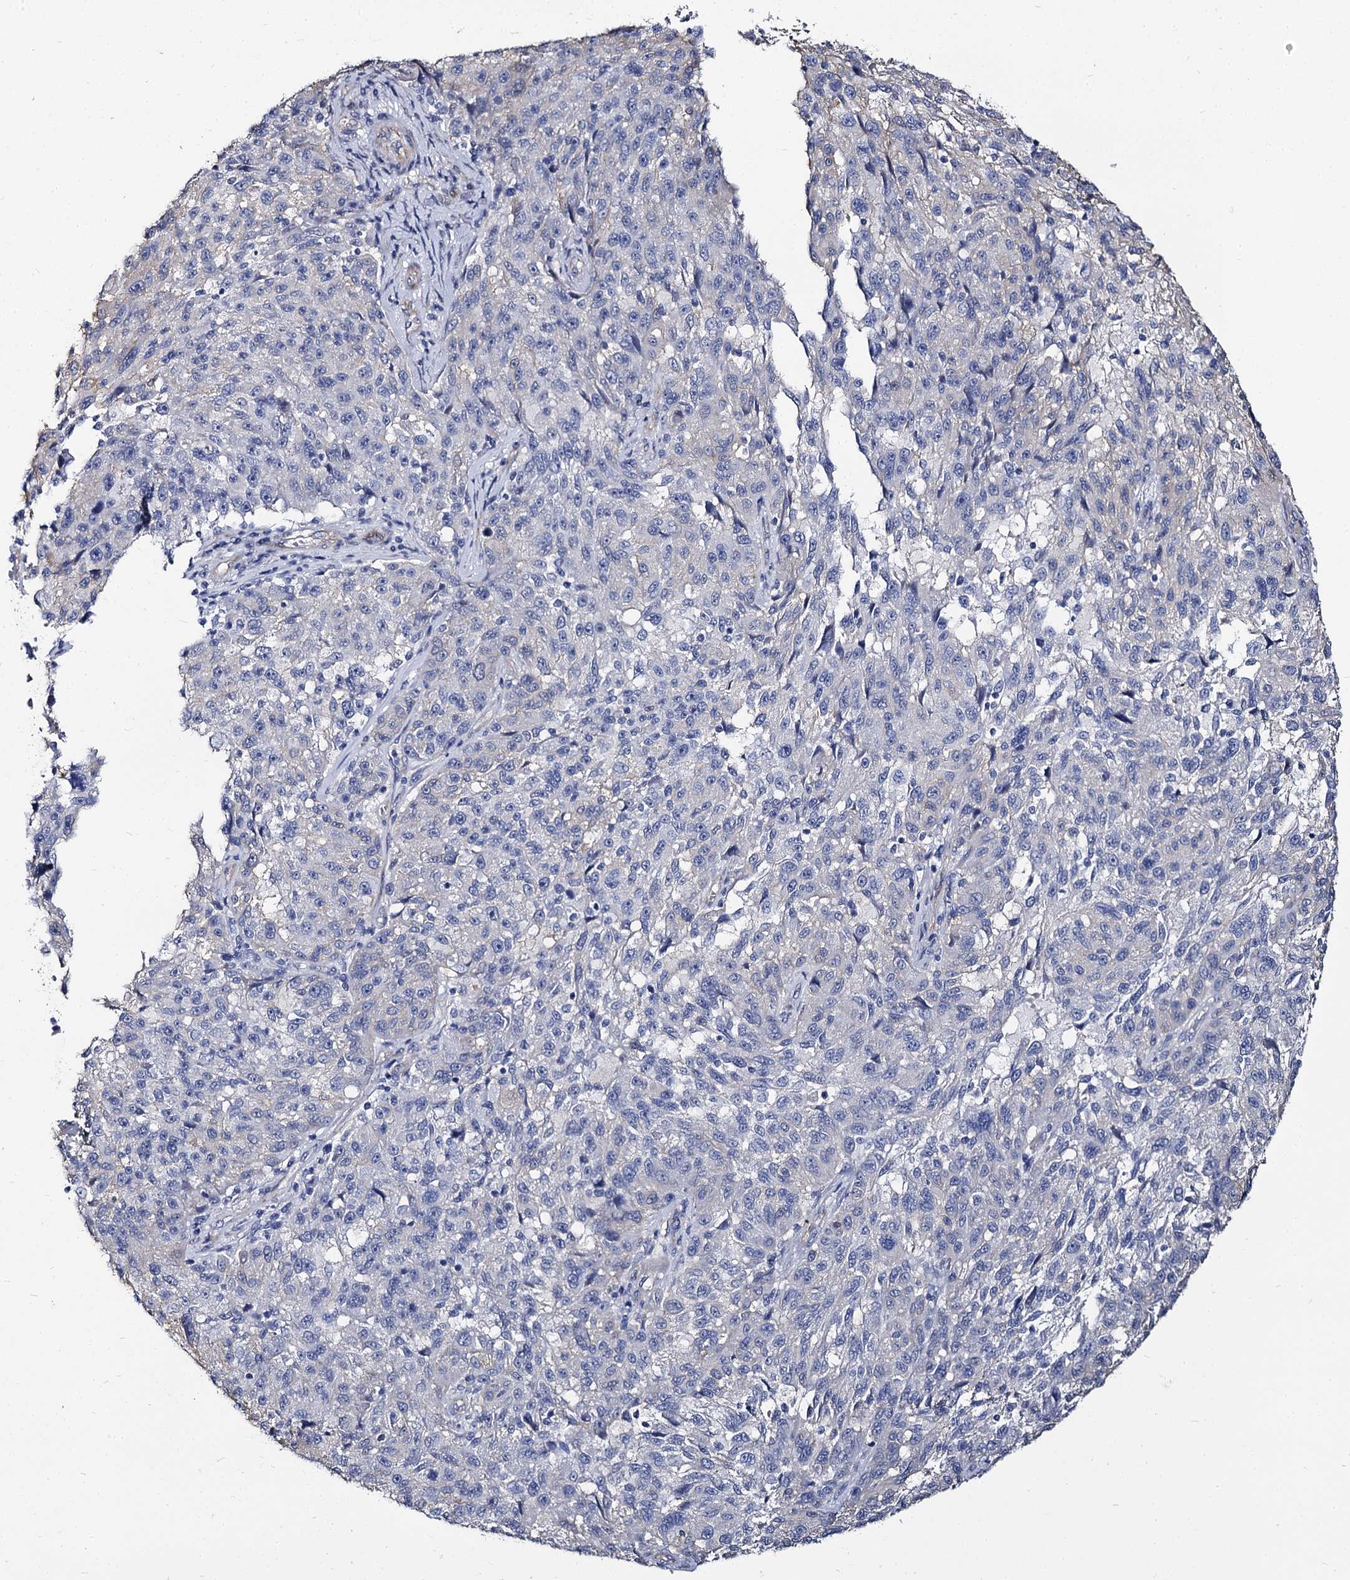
{"staining": {"intensity": "negative", "quantity": "none", "location": "none"}, "tissue": "melanoma", "cell_type": "Tumor cells", "image_type": "cancer", "snomed": [{"axis": "morphology", "description": "Malignant melanoma, NOS"}, {"axis": "topography", "description": "Skin"}], "caption": "High magnification brightfield microscopy of malignant melanoma stained with DAB (3,3'-diaminobenzidine) (brown) and counterstained with hematoxylin (blue): tumor cells show no significant staining. (Brightfield microscopy of DAB immunohistochemistry (IHC) at high magnification).", "gene": "CBFB", "patient": {"sex": "male", "age": 53}}